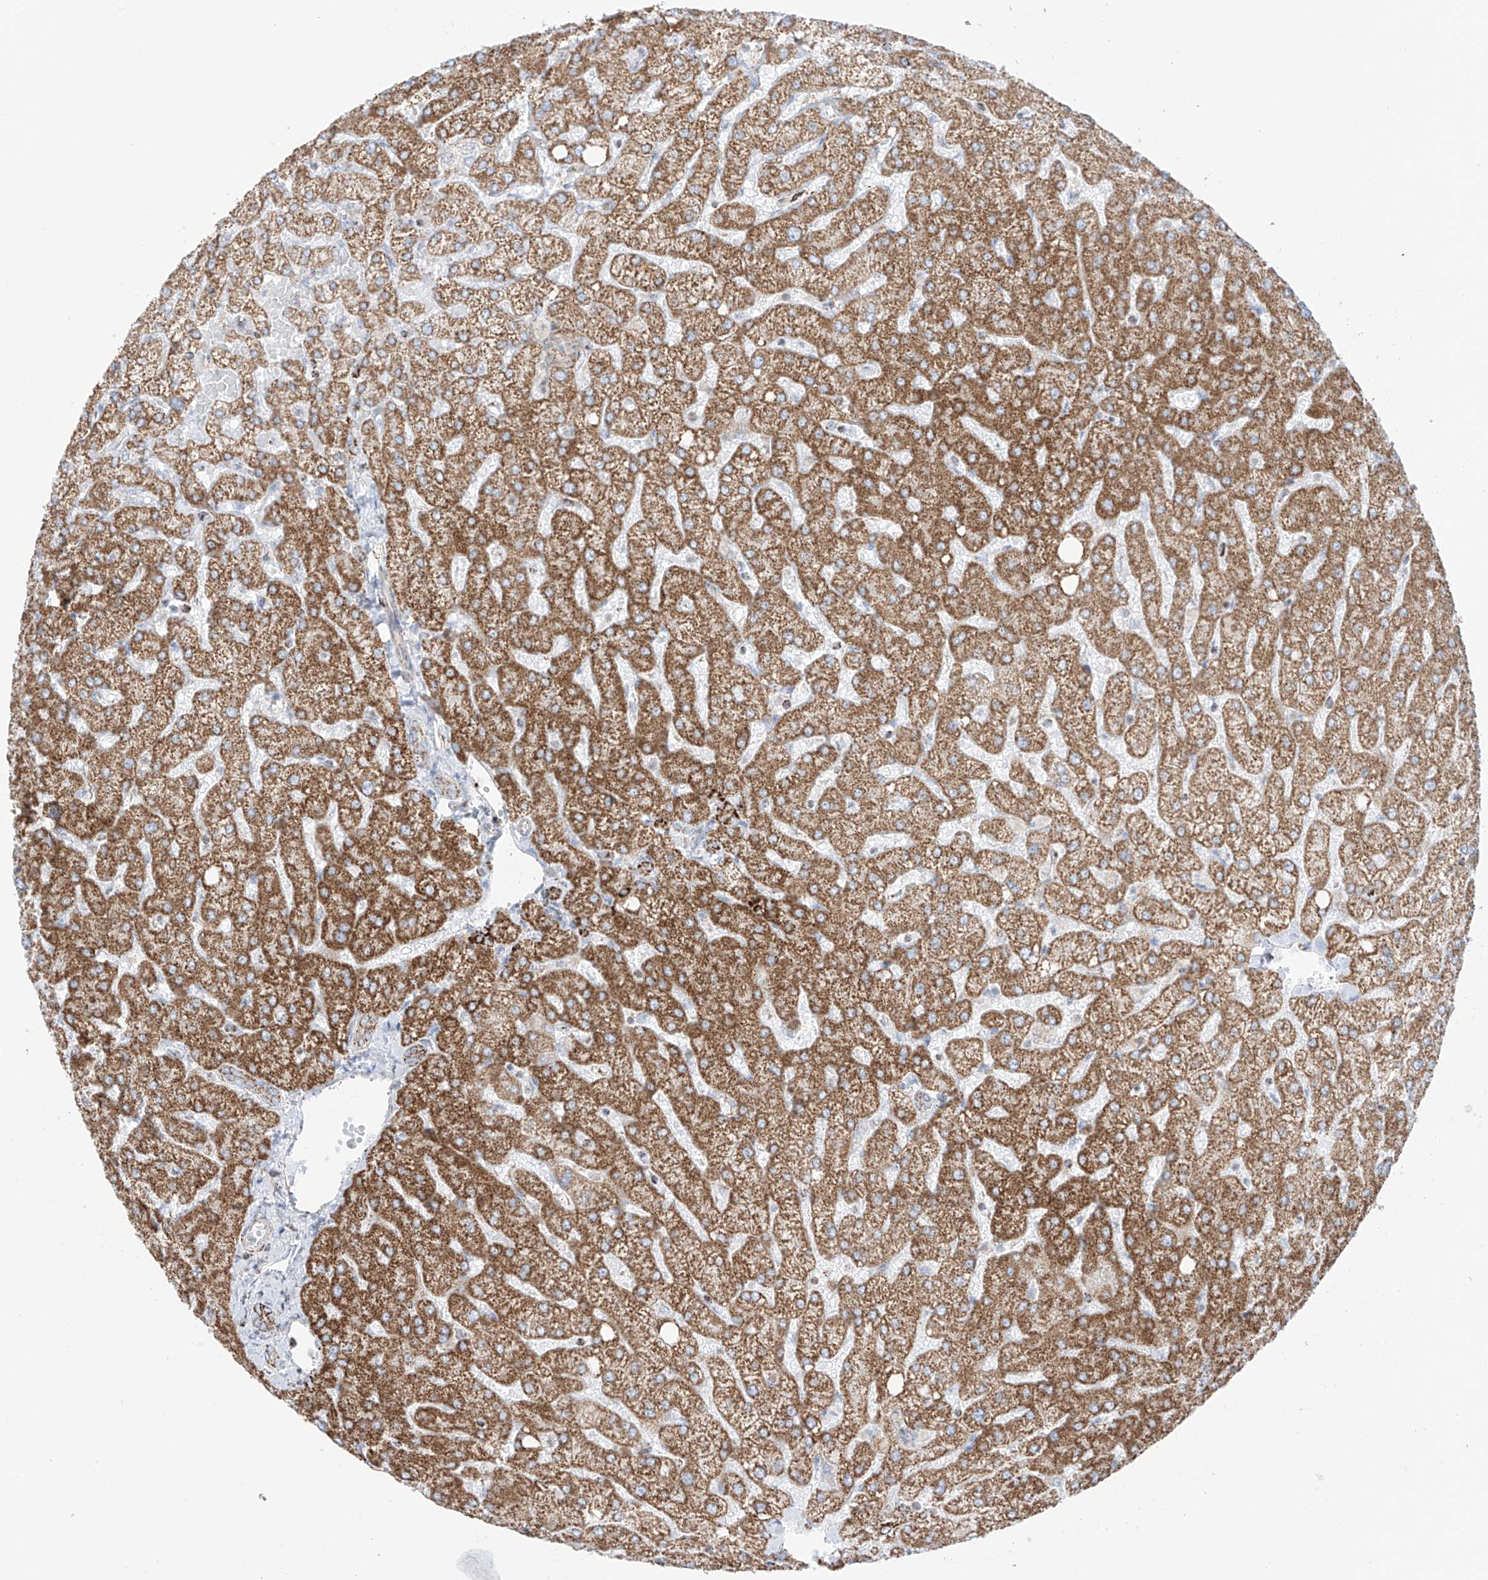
{"staining": {"intensity": "moderate", "quantity": ">75%", "location": "cytoplasmic/membranous"}, "tissue": "liver", "cell_type": "Cholangiocytes", "image_type": "normal", "snomed": [{"axis": "morphology", "description": "Normal tissue, NOS"}, {"axis": "topography", "description": "Liver"}], "caption": "Immunohistochemistry (IHC) image of unremarkable human liver stained for a protein (brown), which shows medium levels of moderate cytoplasmic/membranous expression in approximately >75% of cholangiocytes.", "gene": "XKR3", "patient": {"sex": "female", "age": 54}}